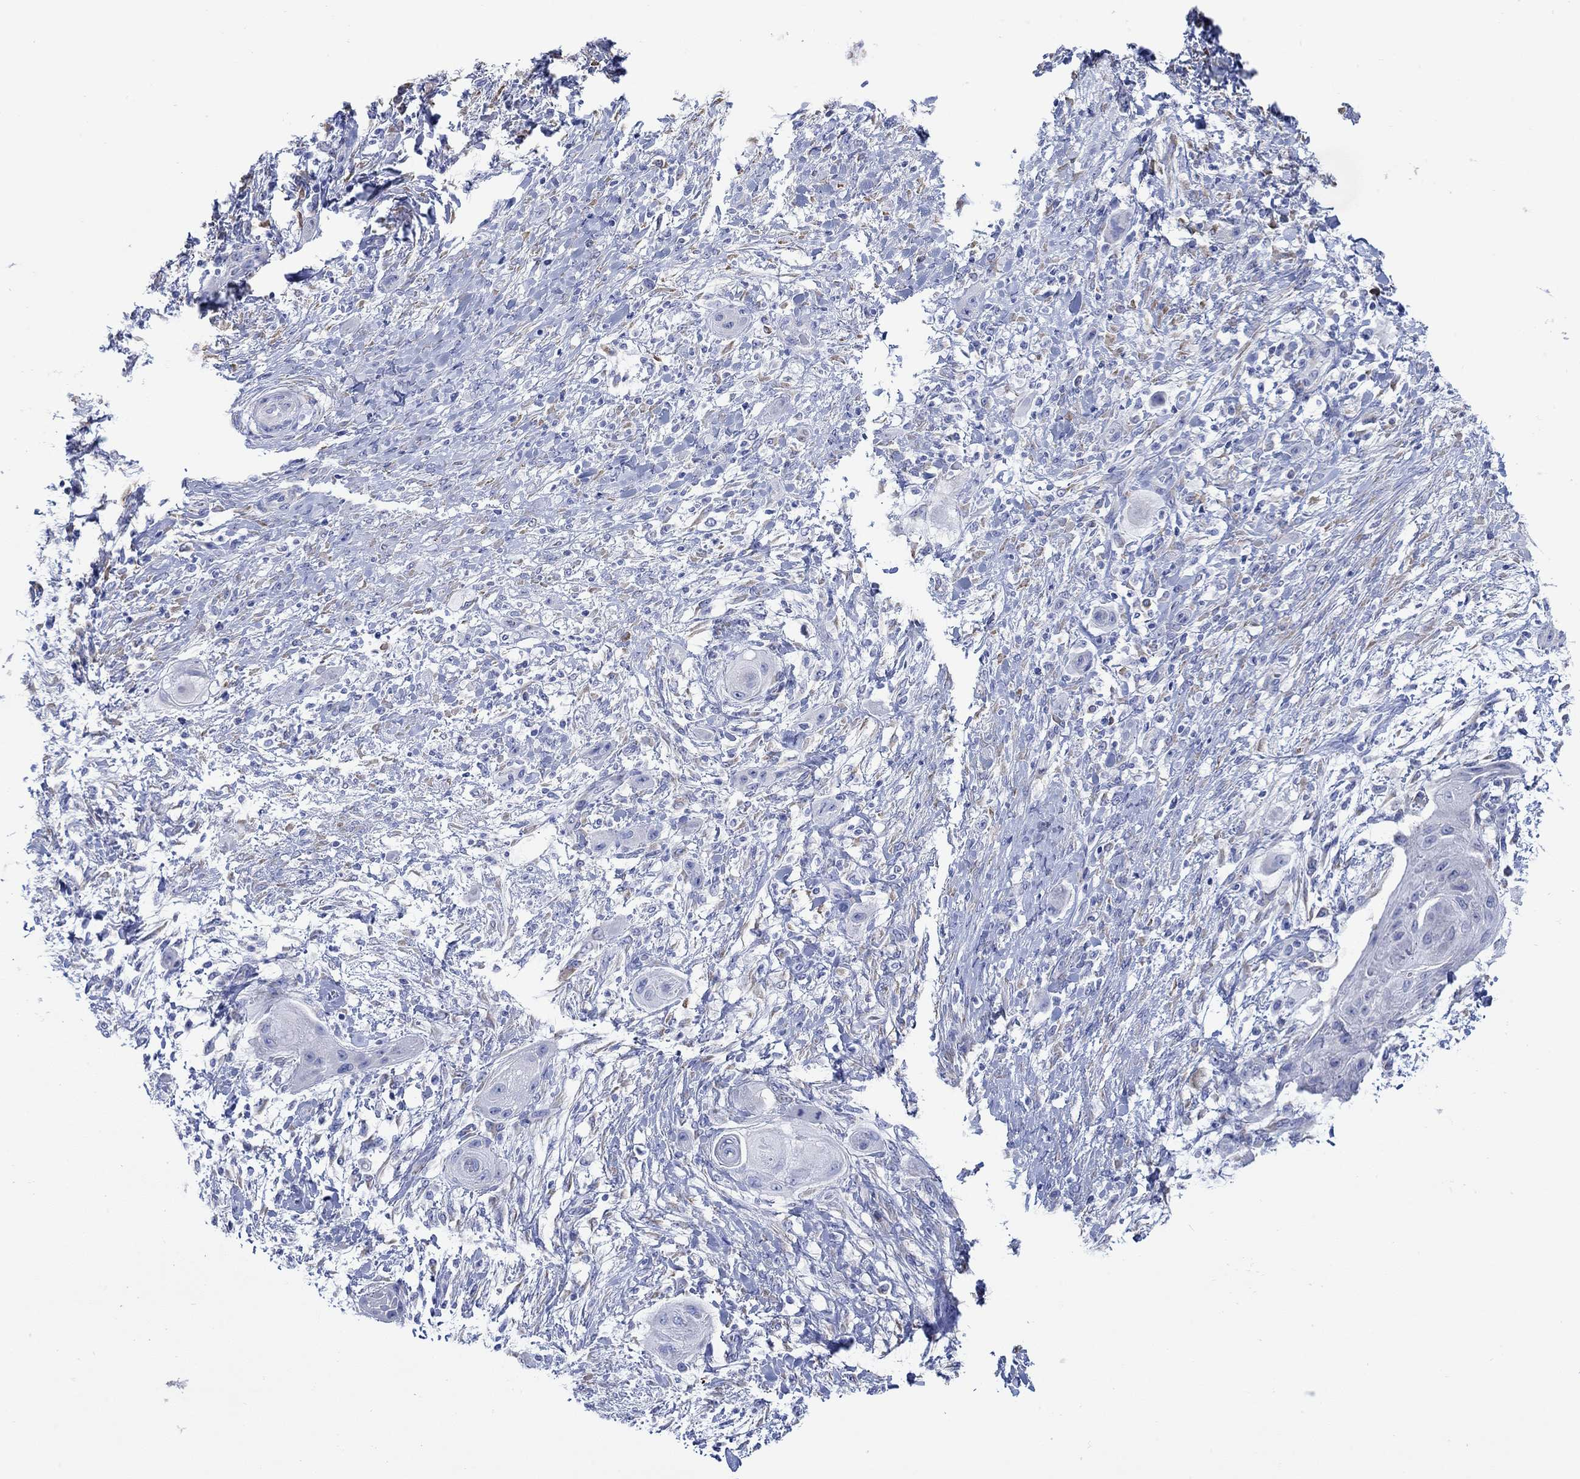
{"staining": {"intensity": "negative", "quantity": "none", "location": "none"}, "tissue": "skin cancer", "cell_type": "Tumor cells", "image_type": "cancer", "snomed": [{"axis": "morphology", "description": "Squamous cell carcinoma, NOS"}, {"axis": "topography", "description": "Skin"}], "caption": "DAB immunohistochemical staining of skin cancer reveals no significant staining in tumor cells.", "gene": "P2RY6", "patient": {"sex": "male", "age": 62}}